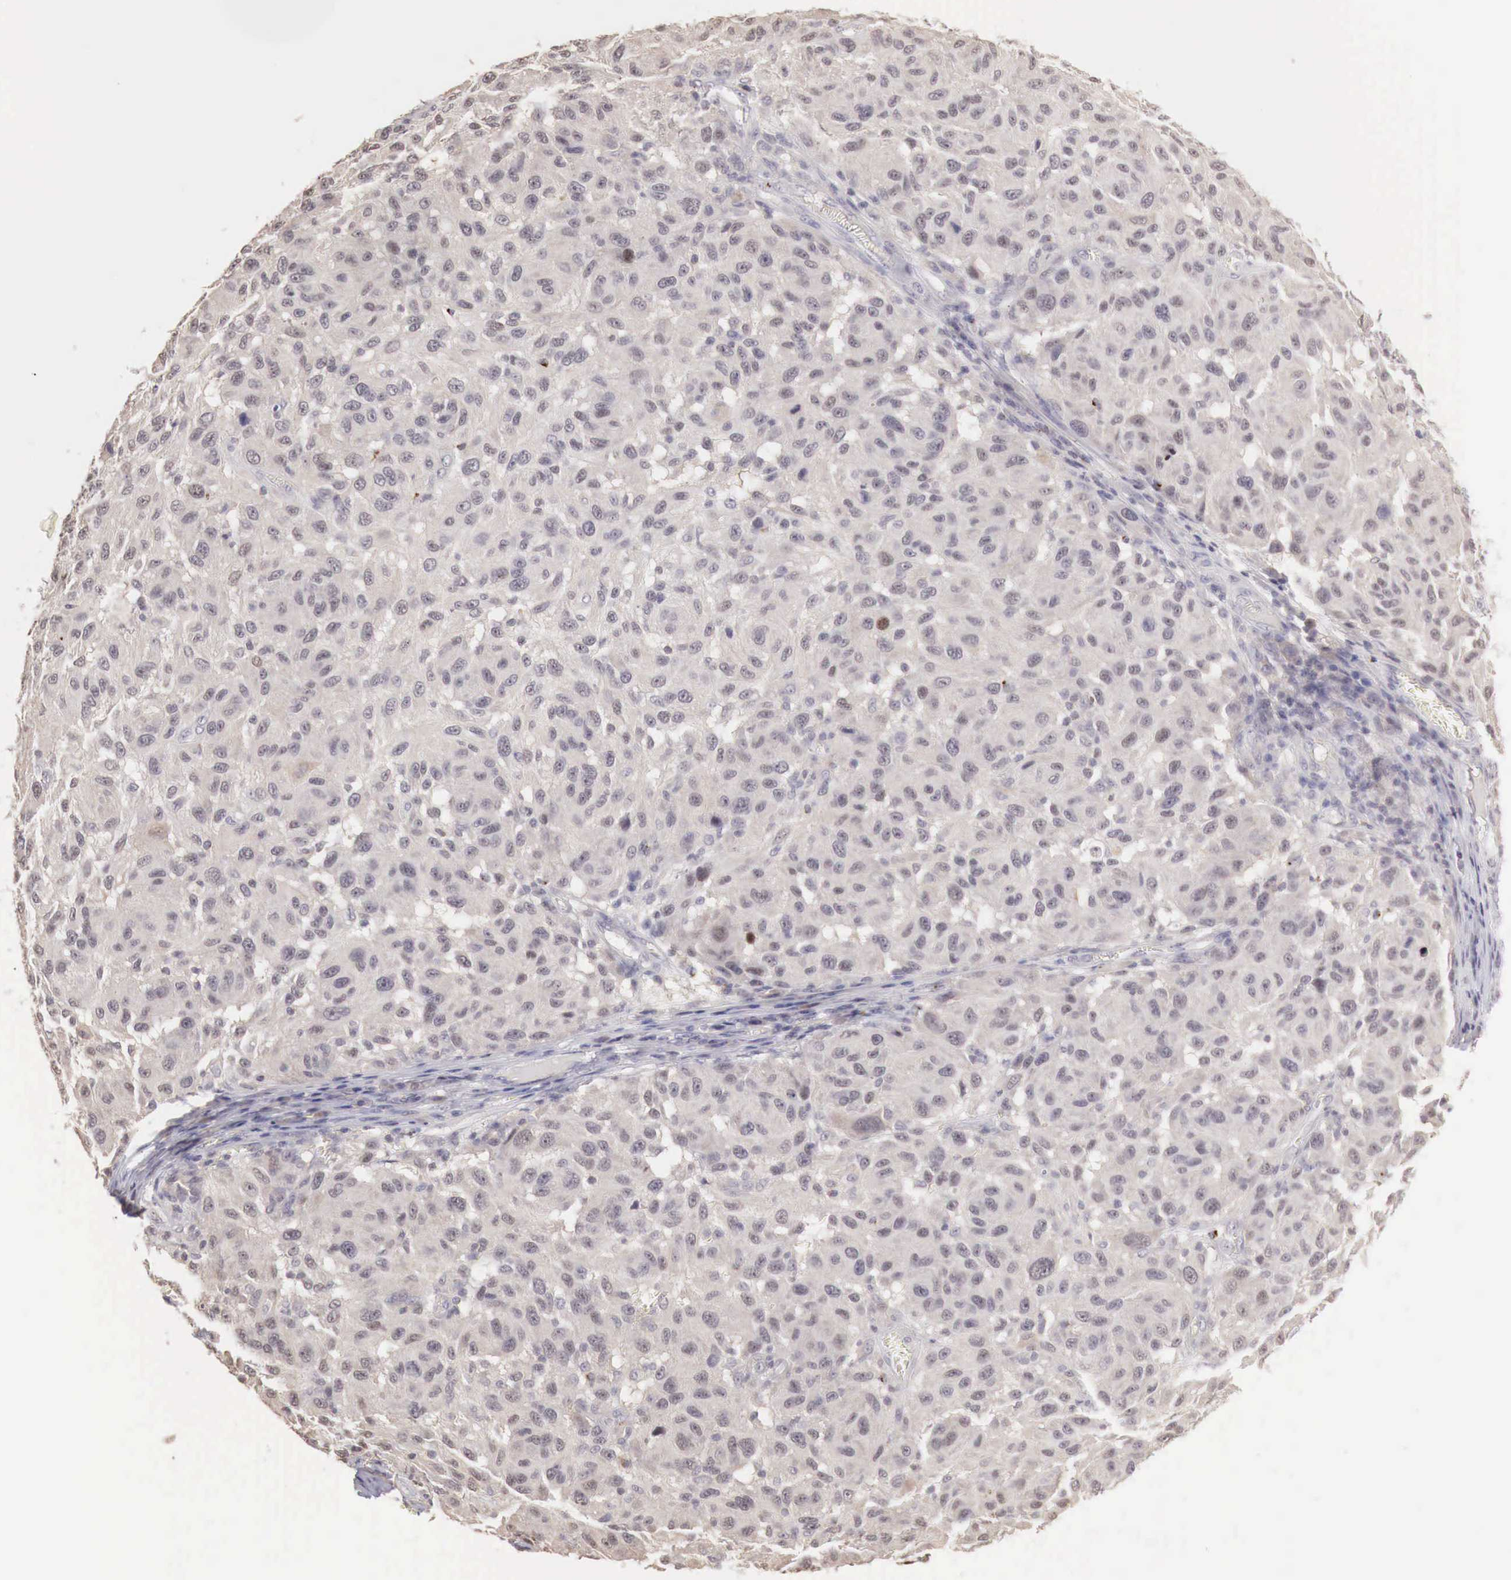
{"staining": {"intensity": "weak", "quantity": "<25%", "location": "cytoplasmic/membranous"}, "tissue": "melanoma", "cell_type": "Tumor cells", "image_type": "cancer", "snomed": [{"axis": "morphology", "description": "Malignant melanoma, NOS"}, {"axis": "topography", "description": "Skin"}], "caption": "Tumor cells are negative for brown protein staining in melanoma.", "gene": "TBC1D9", "patient": {"sex": "female", "age": 77}}